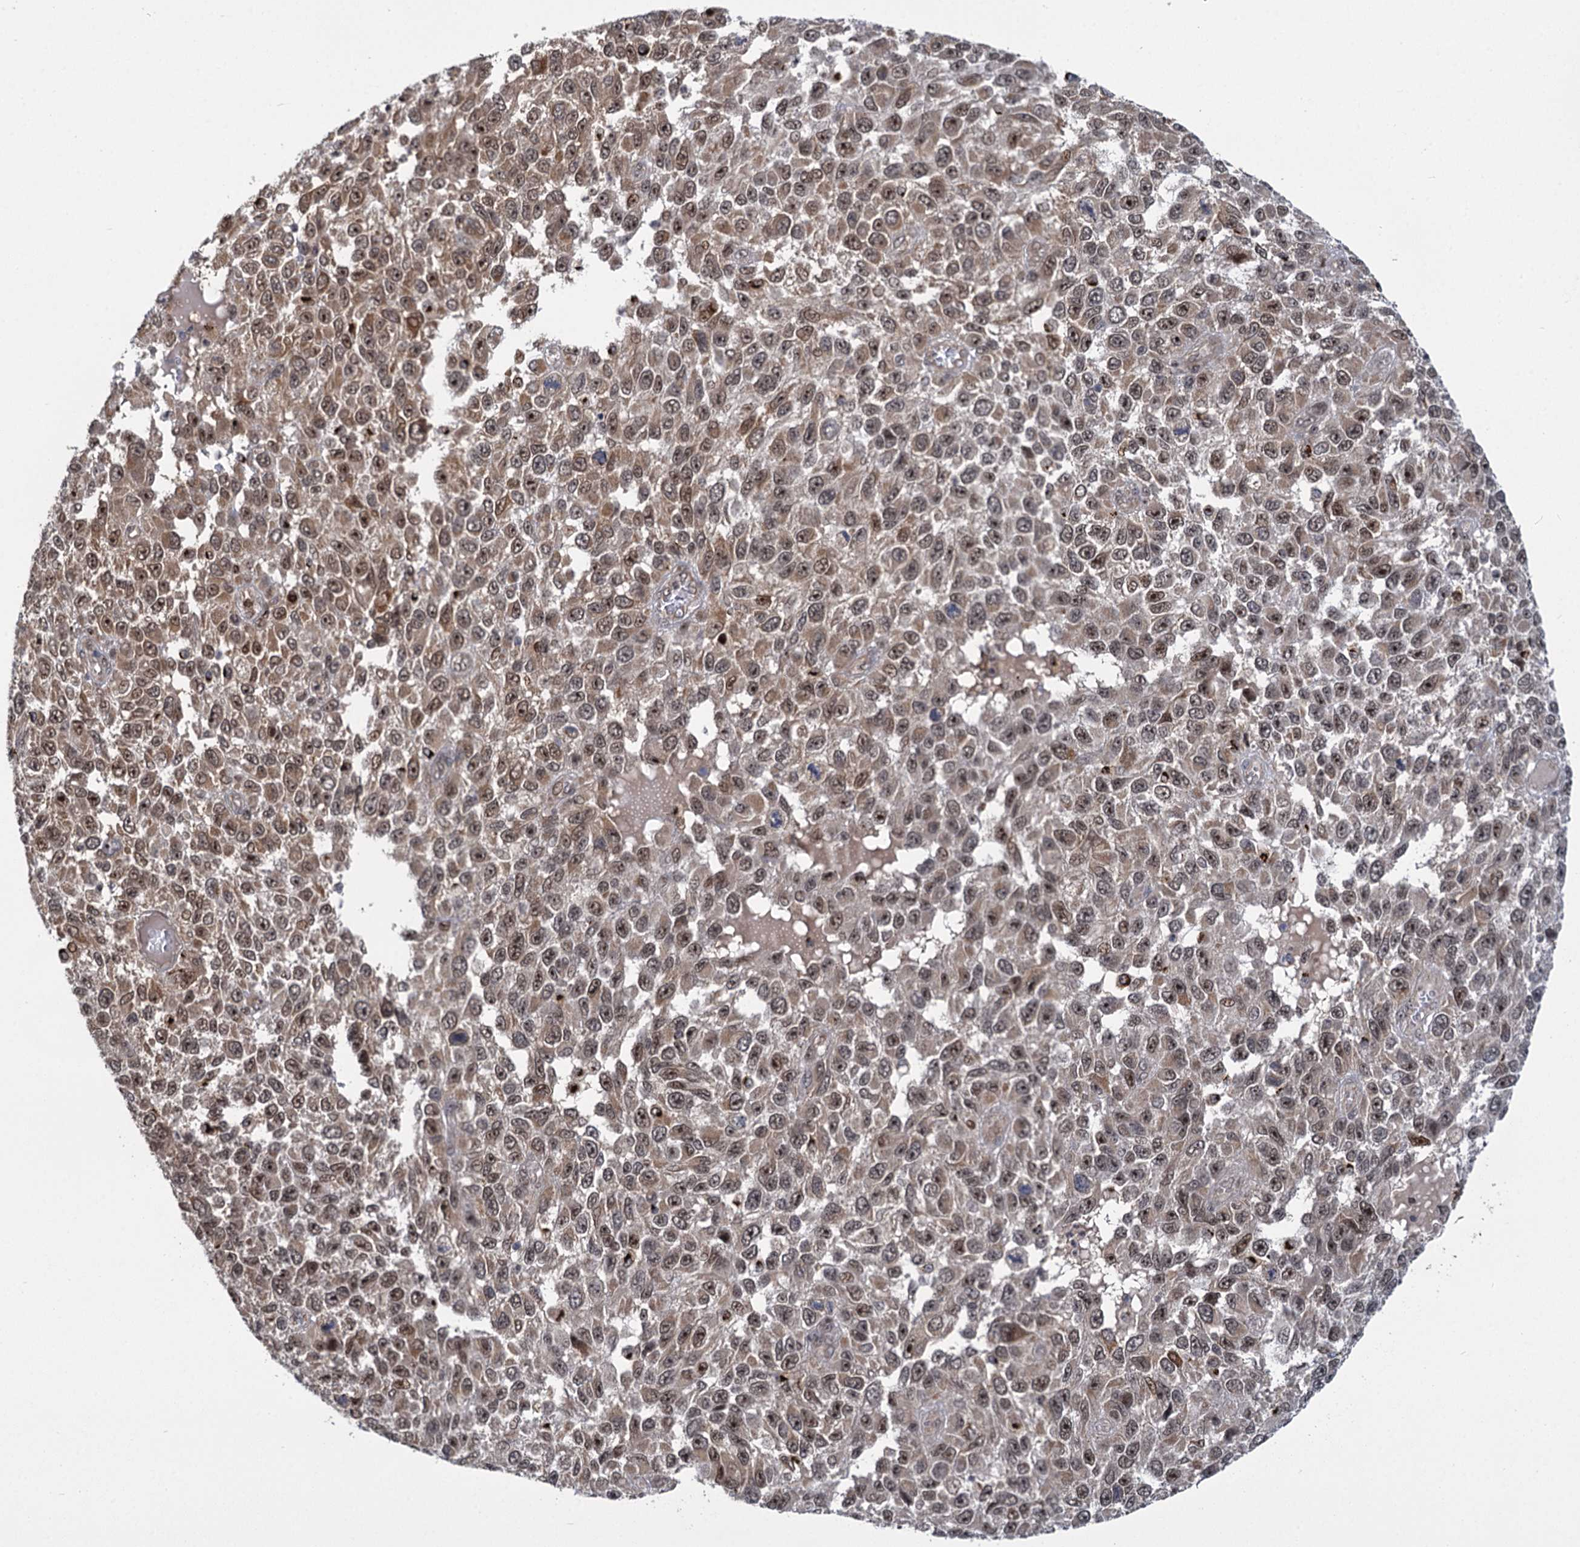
{"staining": {"intensity": "moderate", "quantity": ">75%", "location": "cytoplasmic/membranous,nuclear"}, "tissue": "melanoma", "cell_type": "Tumor cells", "image_type": "cancer", "snomed": [{"axis": "morphology", "description": "Normal tissue, NOS"}, {"axis": "morphology", "description": "Malignant melanoma, NOS"}, {"axis": "topography", "description": "Skin"}], "caption": "About >75% of tumor cells in malignant melanoma reveal moderate cytoplasmic/membranous and nuclear protein expression as visualized by brown immunohistochemical staining.", "gene": "GAL3ST4", "patient": {"sex": "female", "age": 96}}